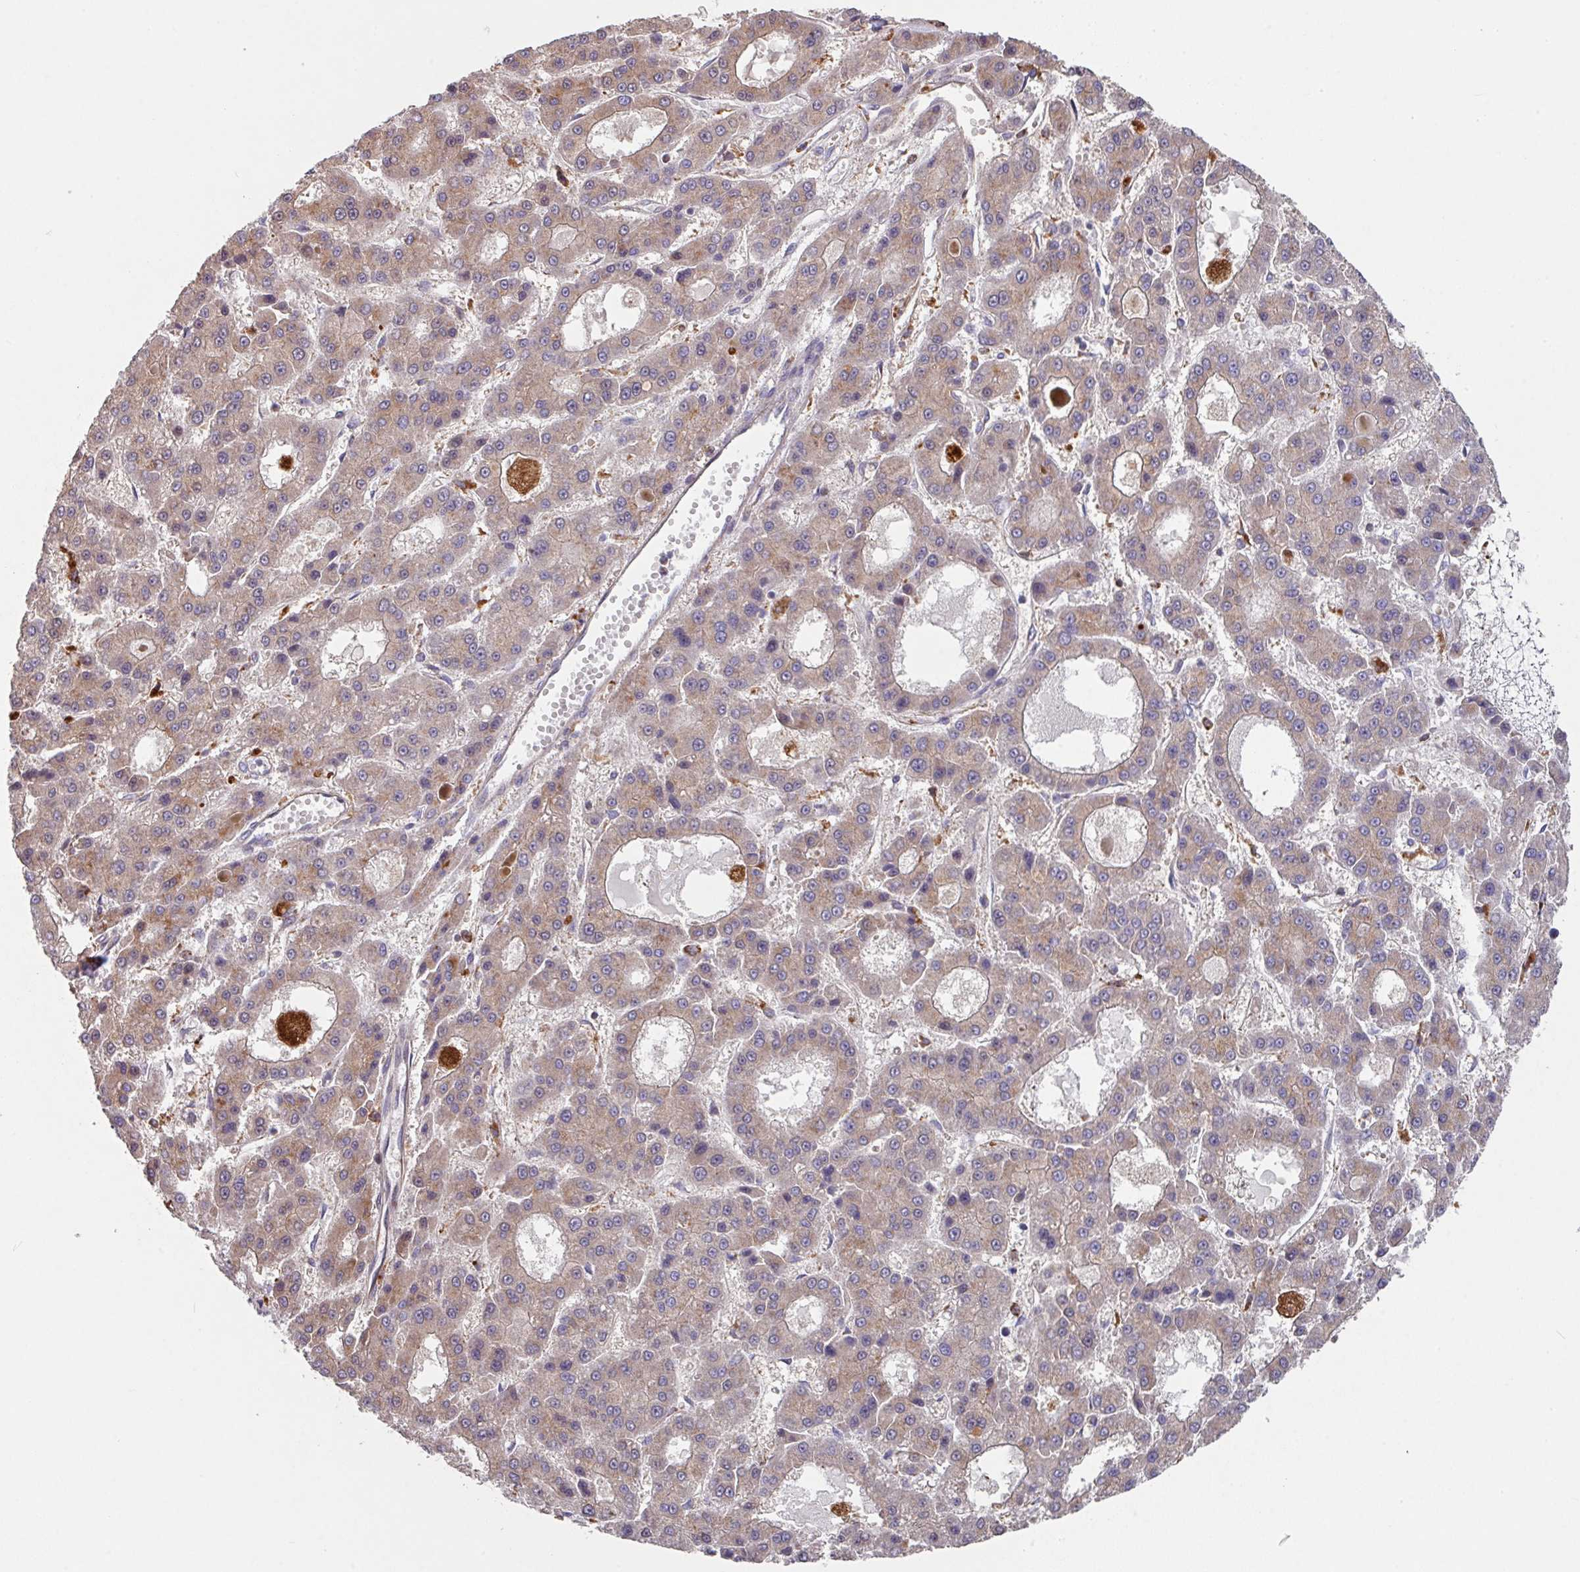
{"staining": {"intensity": "moderate", "quantity": ">75%", "location": "cytoplasmic/membranous"}, "tissue": "liver cancer", "cell_type": "Tumor cells", "image_type": "cancer", "snomed": [{"axis": "morphology", "description": "Carcinoma, Hepatocellular, NOS"}, {"axis": "topography", "description": "Liver"}], "caption": "A photomicrograph showing moderate cytoplasmic/membranous expression in approximately >75% of tumor cells in hepatocellular carcinoma (liver), as visualized by brown immunohistochemical staining.", "gene": "TRIM14", "patient": {"sex": "male", "age": 70}}